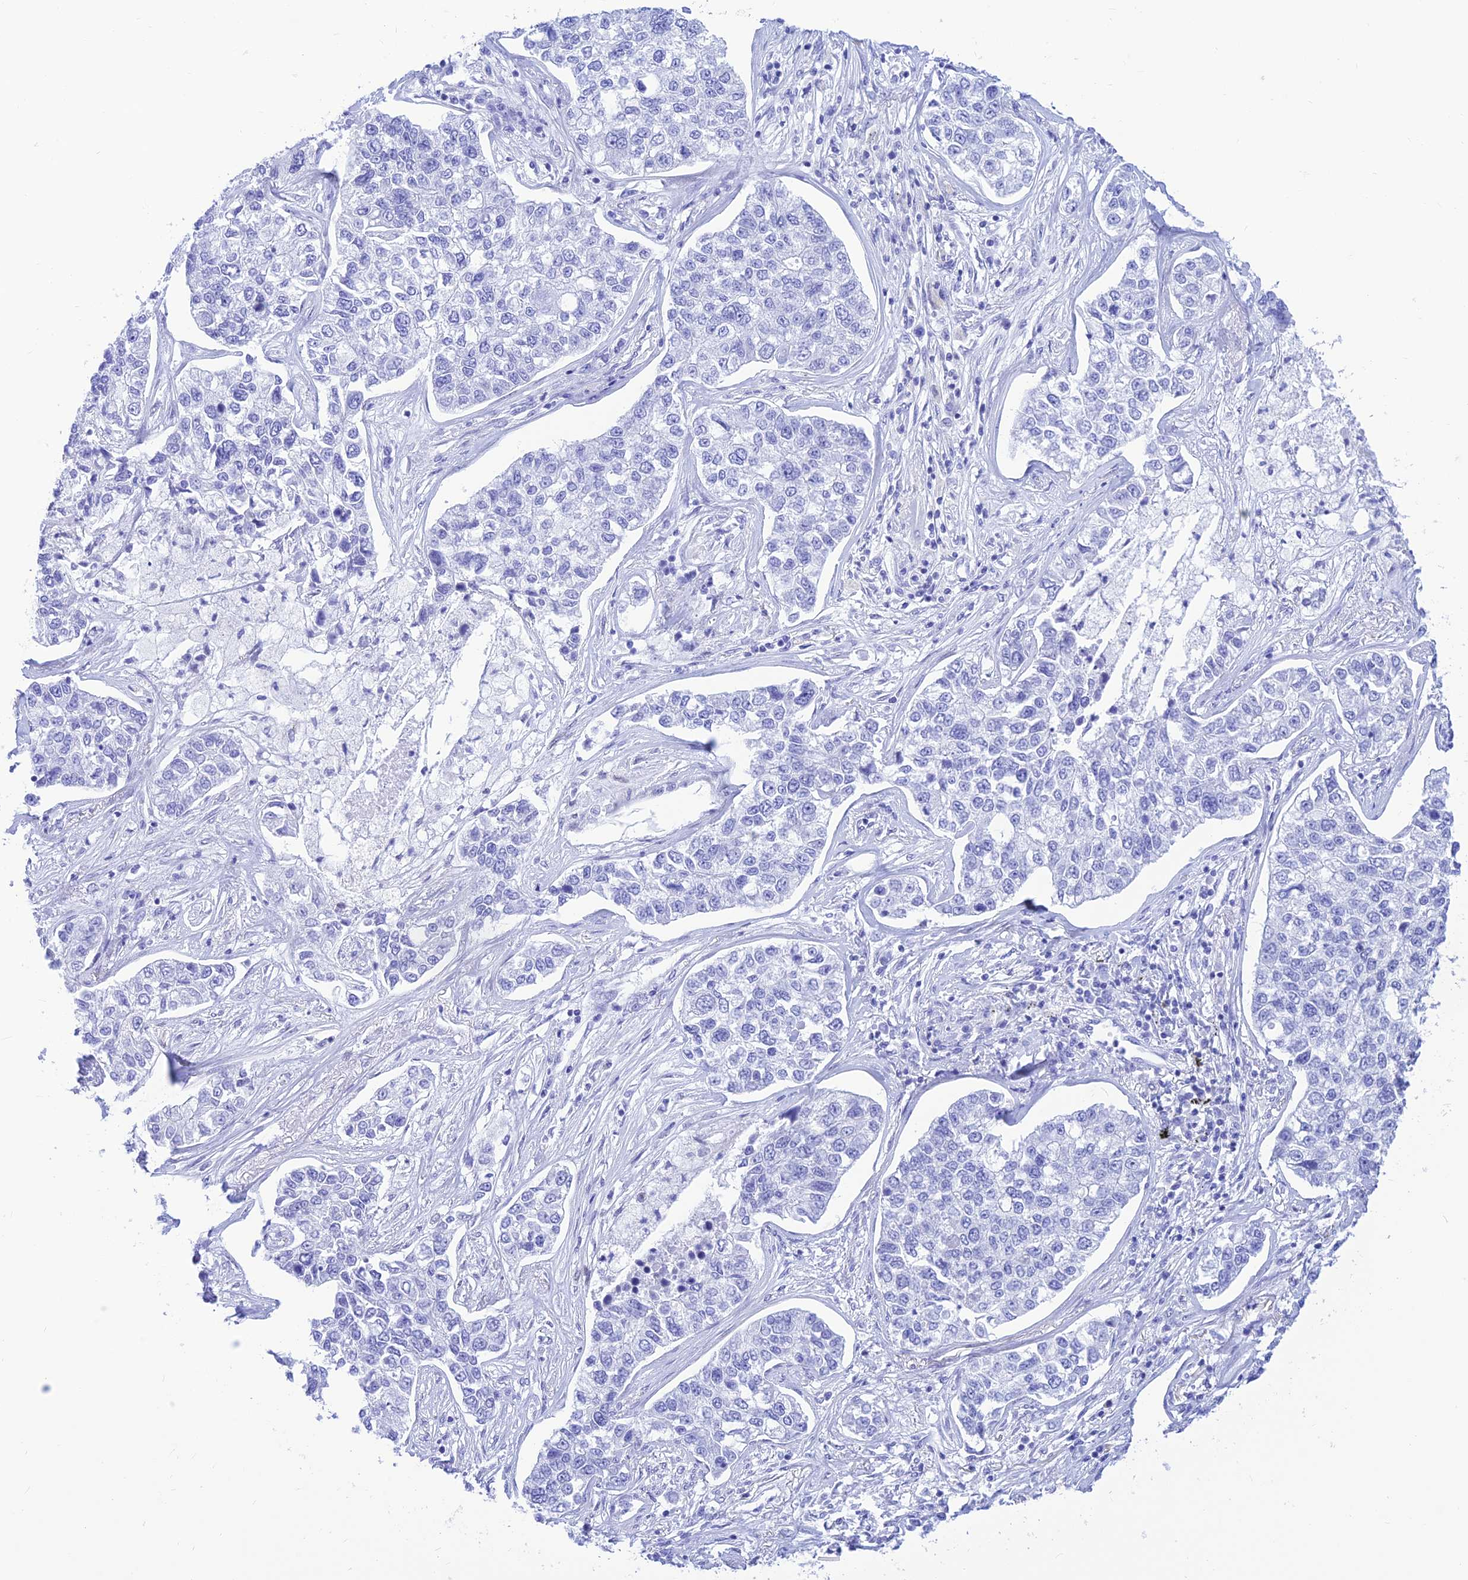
{"staining": {"intensity": "negative", "quantity": "none", "location": "none"}, "tissue": "lung cancer", "cell_type": "Tumor cells", "image_type": "cancer", "snomed": [{"axis": "morphology", "description": "Adenocarcinoma, NOS"}, {"axis": "topography", "description": "Lung"}], "caption": "Tumor cells are negative for brown protein staining in adenocarcinoma (lung).", "gene": "PRNP", "patient": {"sex": "male", "age": 49}}